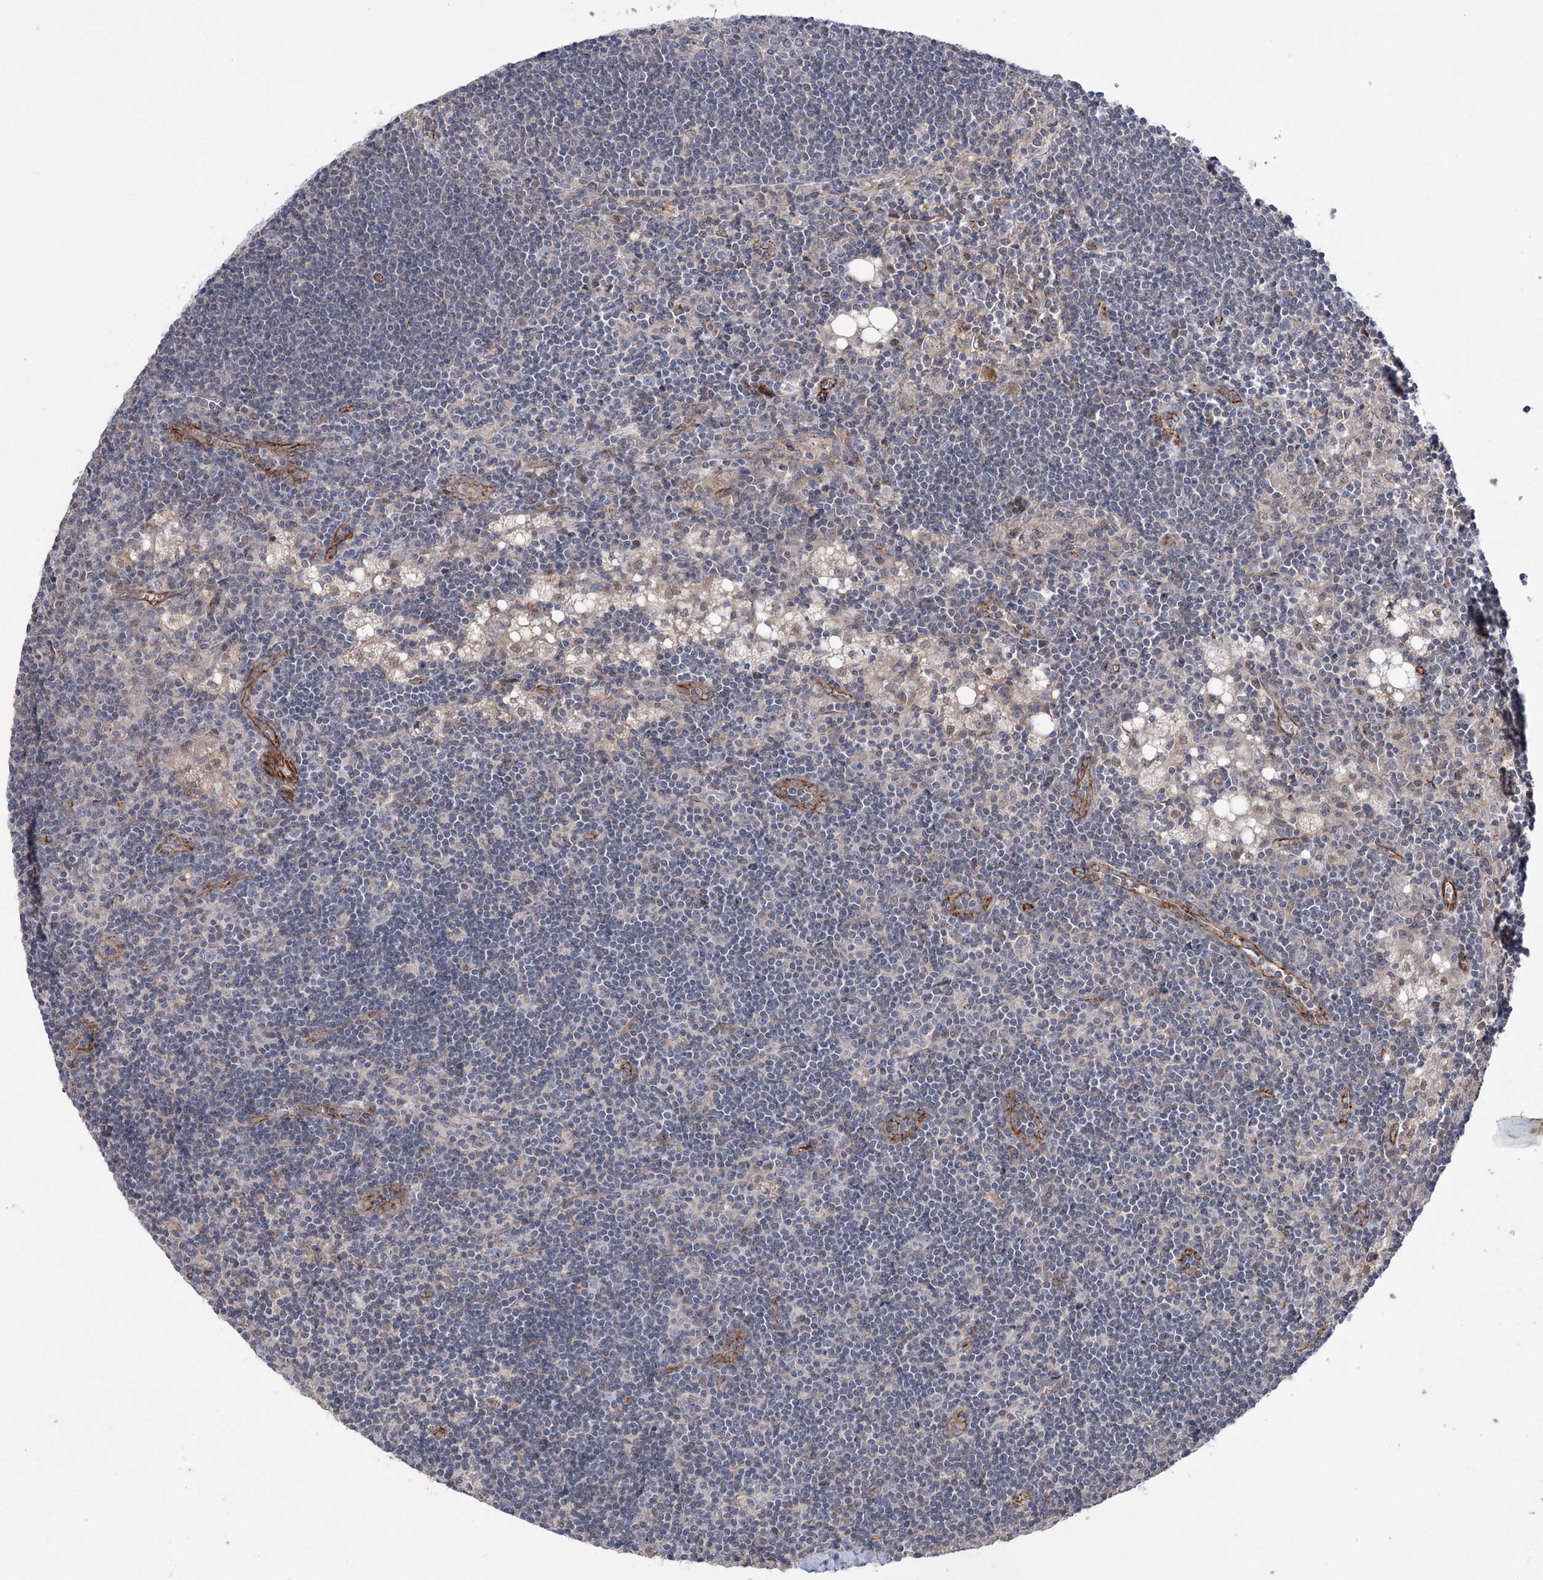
{"staining": {"intensity": "negative", "quantity": "none", "location": "none"}, "tissue": "lymph node", "cell_type": "Germinal center cells", "image_type": "normal", "snomed": [{"axis": "morphology", "description": "Normal tissue, NOS"}, {"axis": "topography", "description": "Lymph node"}], "caption": "Lymph node was stained to show a protein in brown. There is no significant positivity in germinal center cells. The staining was performed using DAB to visualize the protein expression in brown, while the nuclei were stained in blue with hematoxylin (Magnification: 20x).", "gene": "TRIM71", "patient": {"sex": "male", "age": 24}}